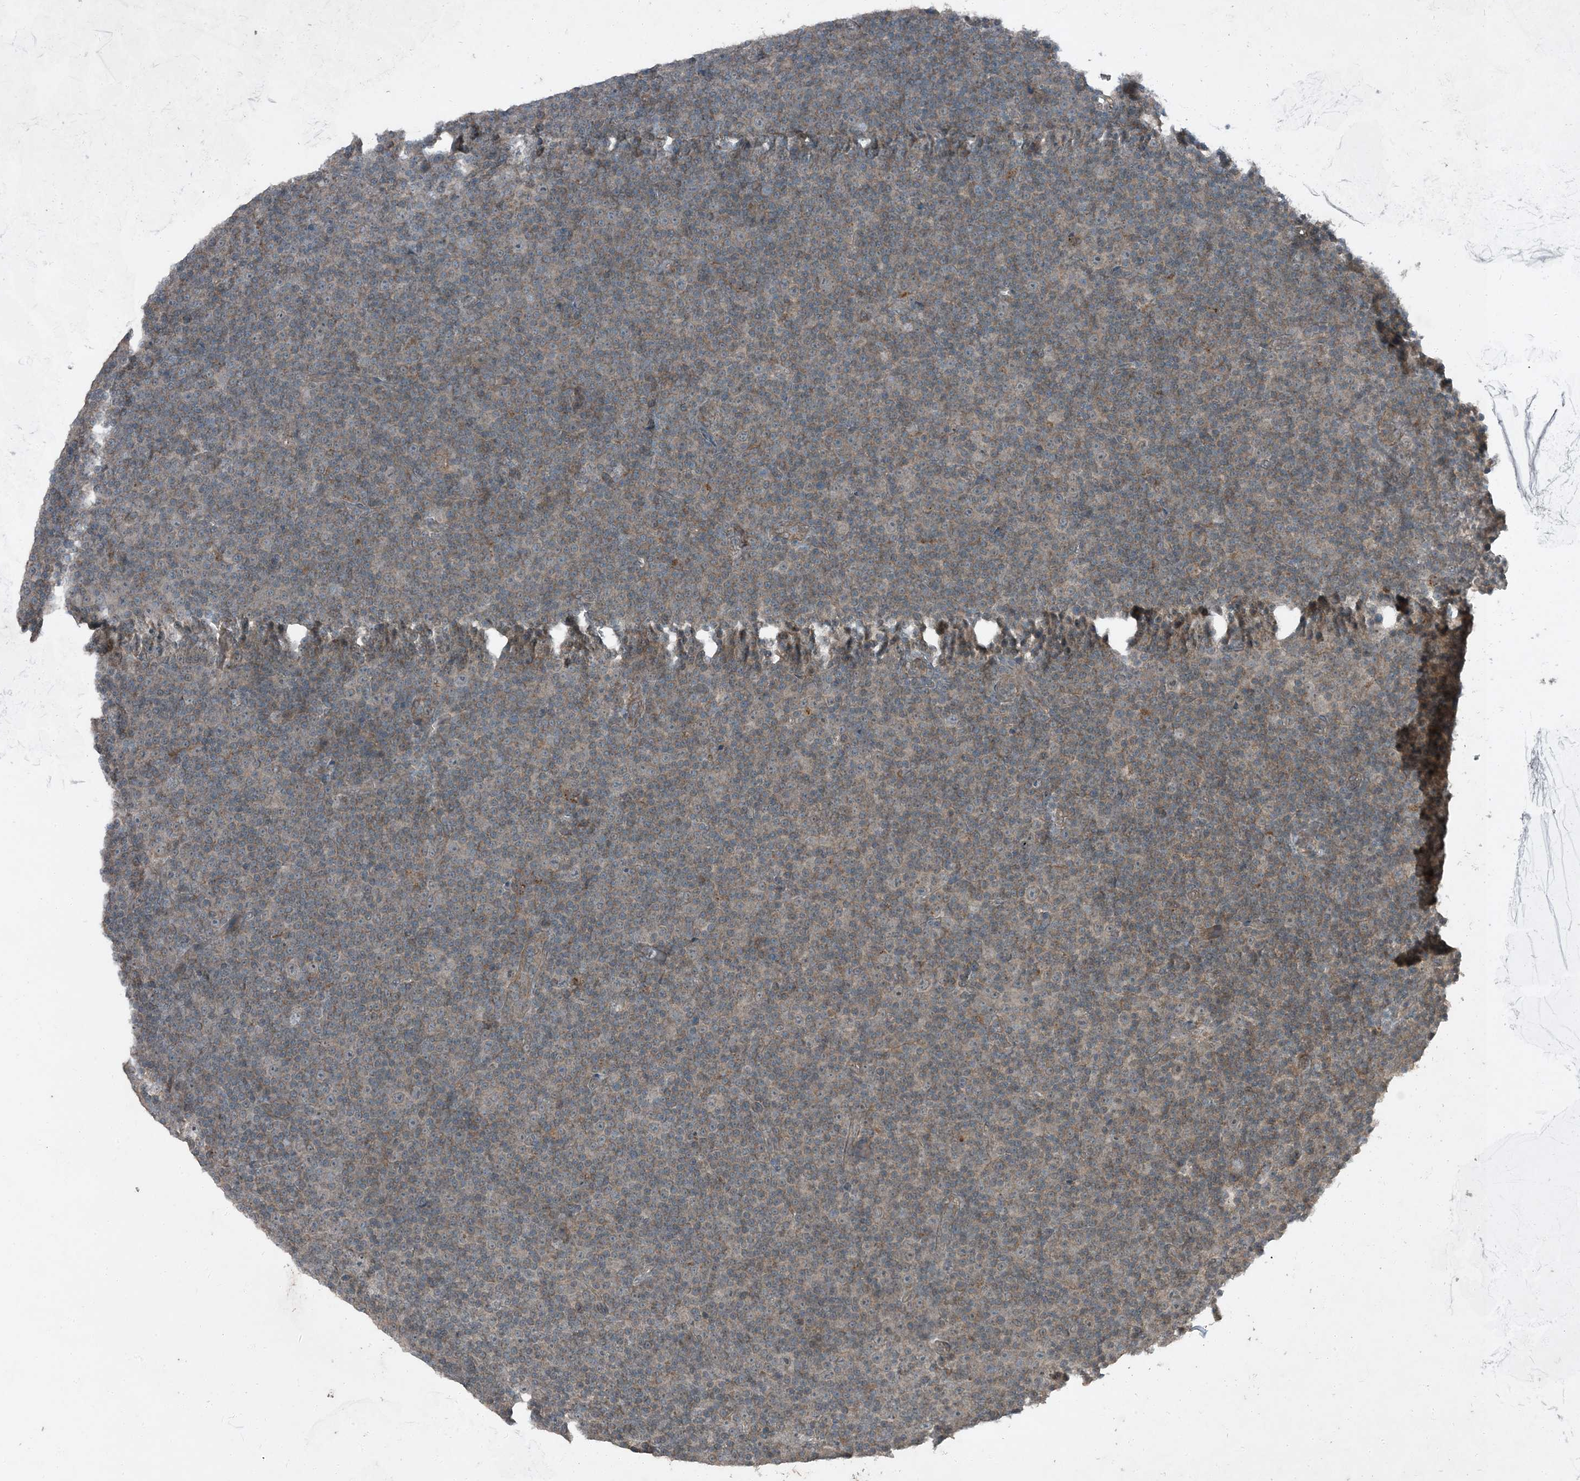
{"staining": {"intensity": "negative", "quantity": "none", "location": "none"}, "tissue": "lymphoma", "cell_type": "Tumor cells", "image_type": "cancer", "snomed": [{"axis": "morphology", "description": "Malignant lymphoma, non-Hodgkin's type, Low grade"}, {"axis": "topography", "description": "Lymph node"}], "caption": "High power microscopy photomicrograph of an immunohistochemistry photomicrograph of malignant lymphoma, non-Hodgkin's type (low-grade), revealing no significant staining in tumor cells.", "gene": "MDN1", "patient": {"sex": "female", "age": 67}}